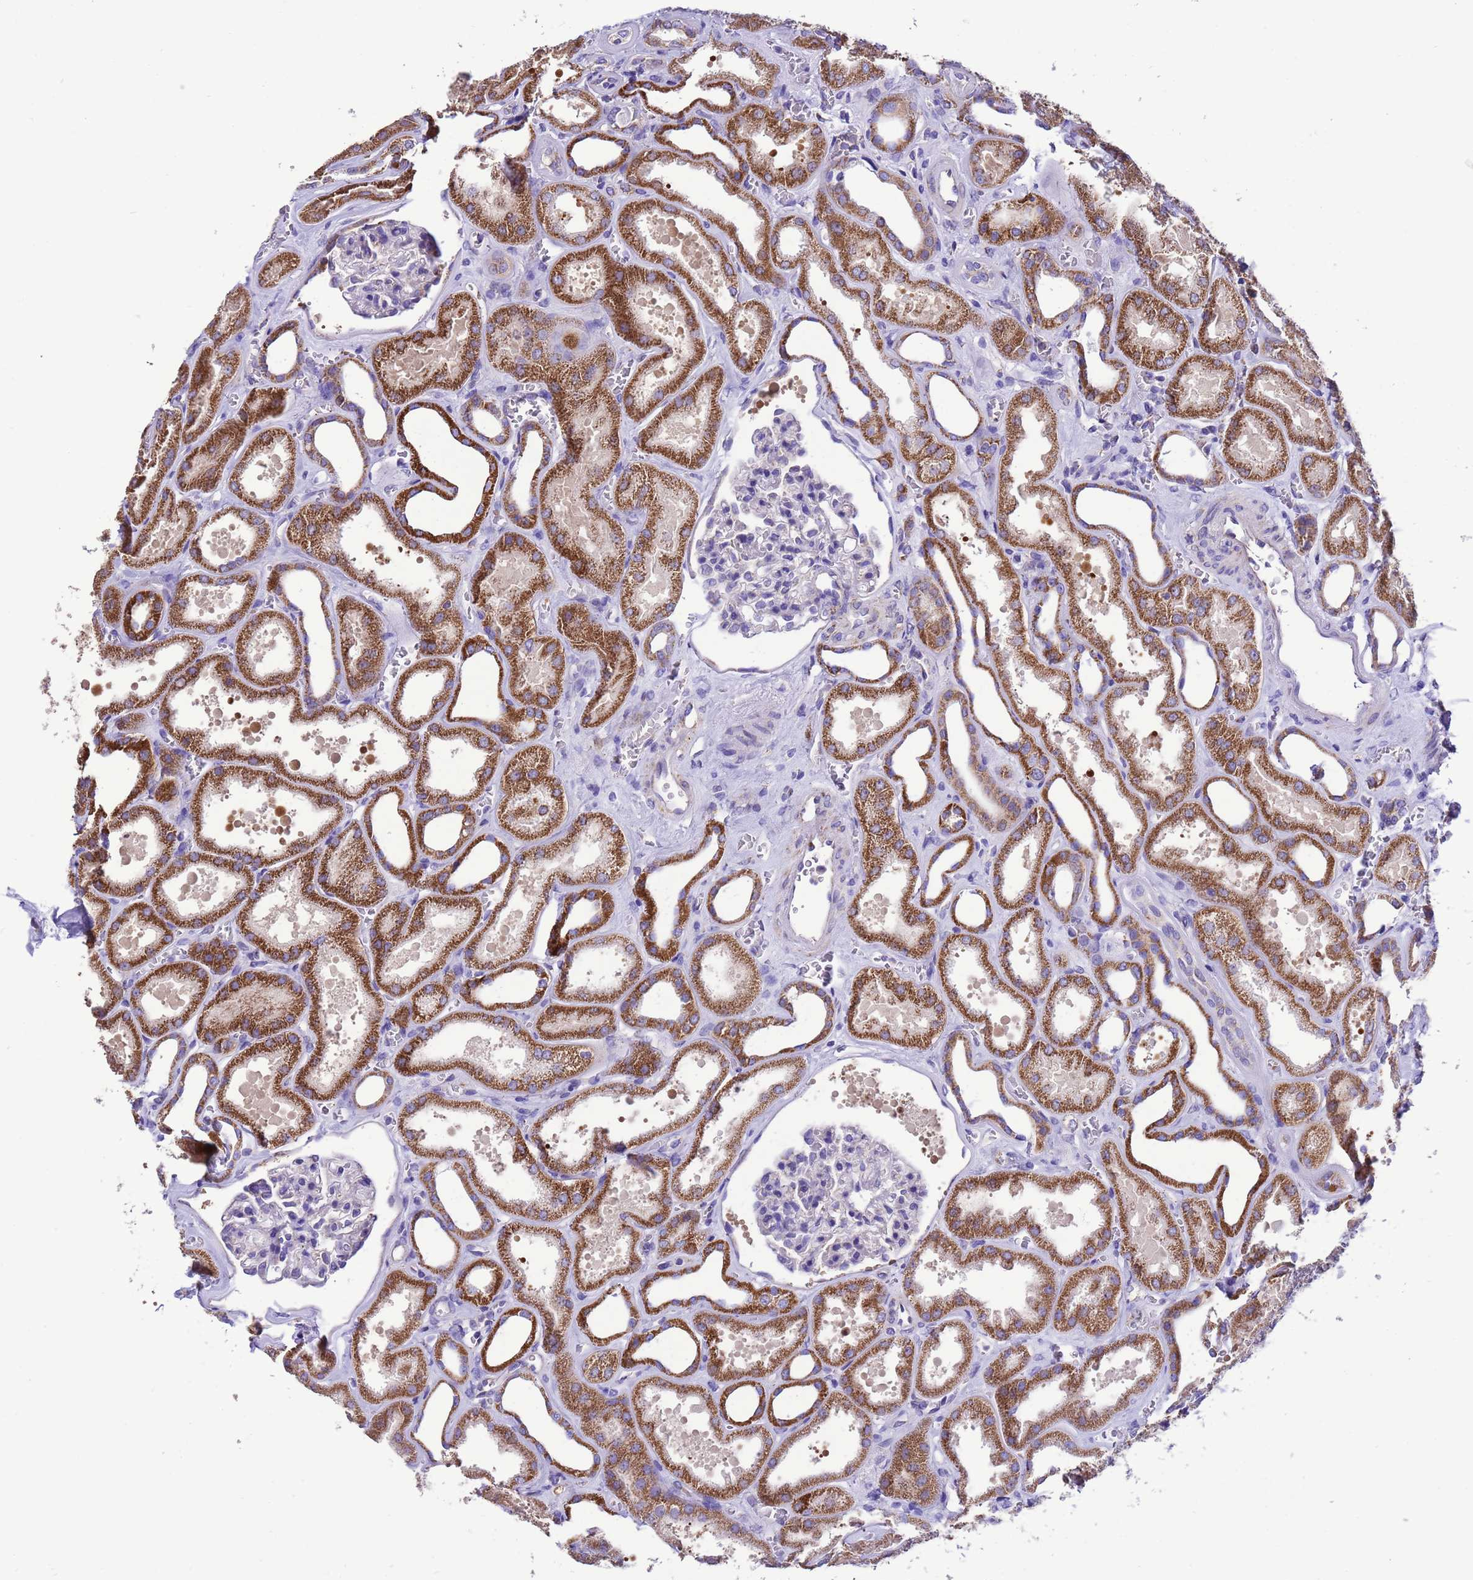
{"staining": {"intensity": "negative", "quantity": "none", "location": "none"}, "tissue": "kidney", "cell_type": "Cells in glomeruli", "image_type": "normal", "snomed": [{"axis": "morphology", "description": "Normal tissue, NOS"}, {"axis": "morphology", "description": "Adenocarcinoma, NOS"}, {"axis": "topography", "description": "Kidney"}], "caption": "Protein analysis of unremarkable kidney displays no significant positivity in cells in glomeruli.", "gene": "CCDC191", "patient": {"sex": "female", "age": 68}}